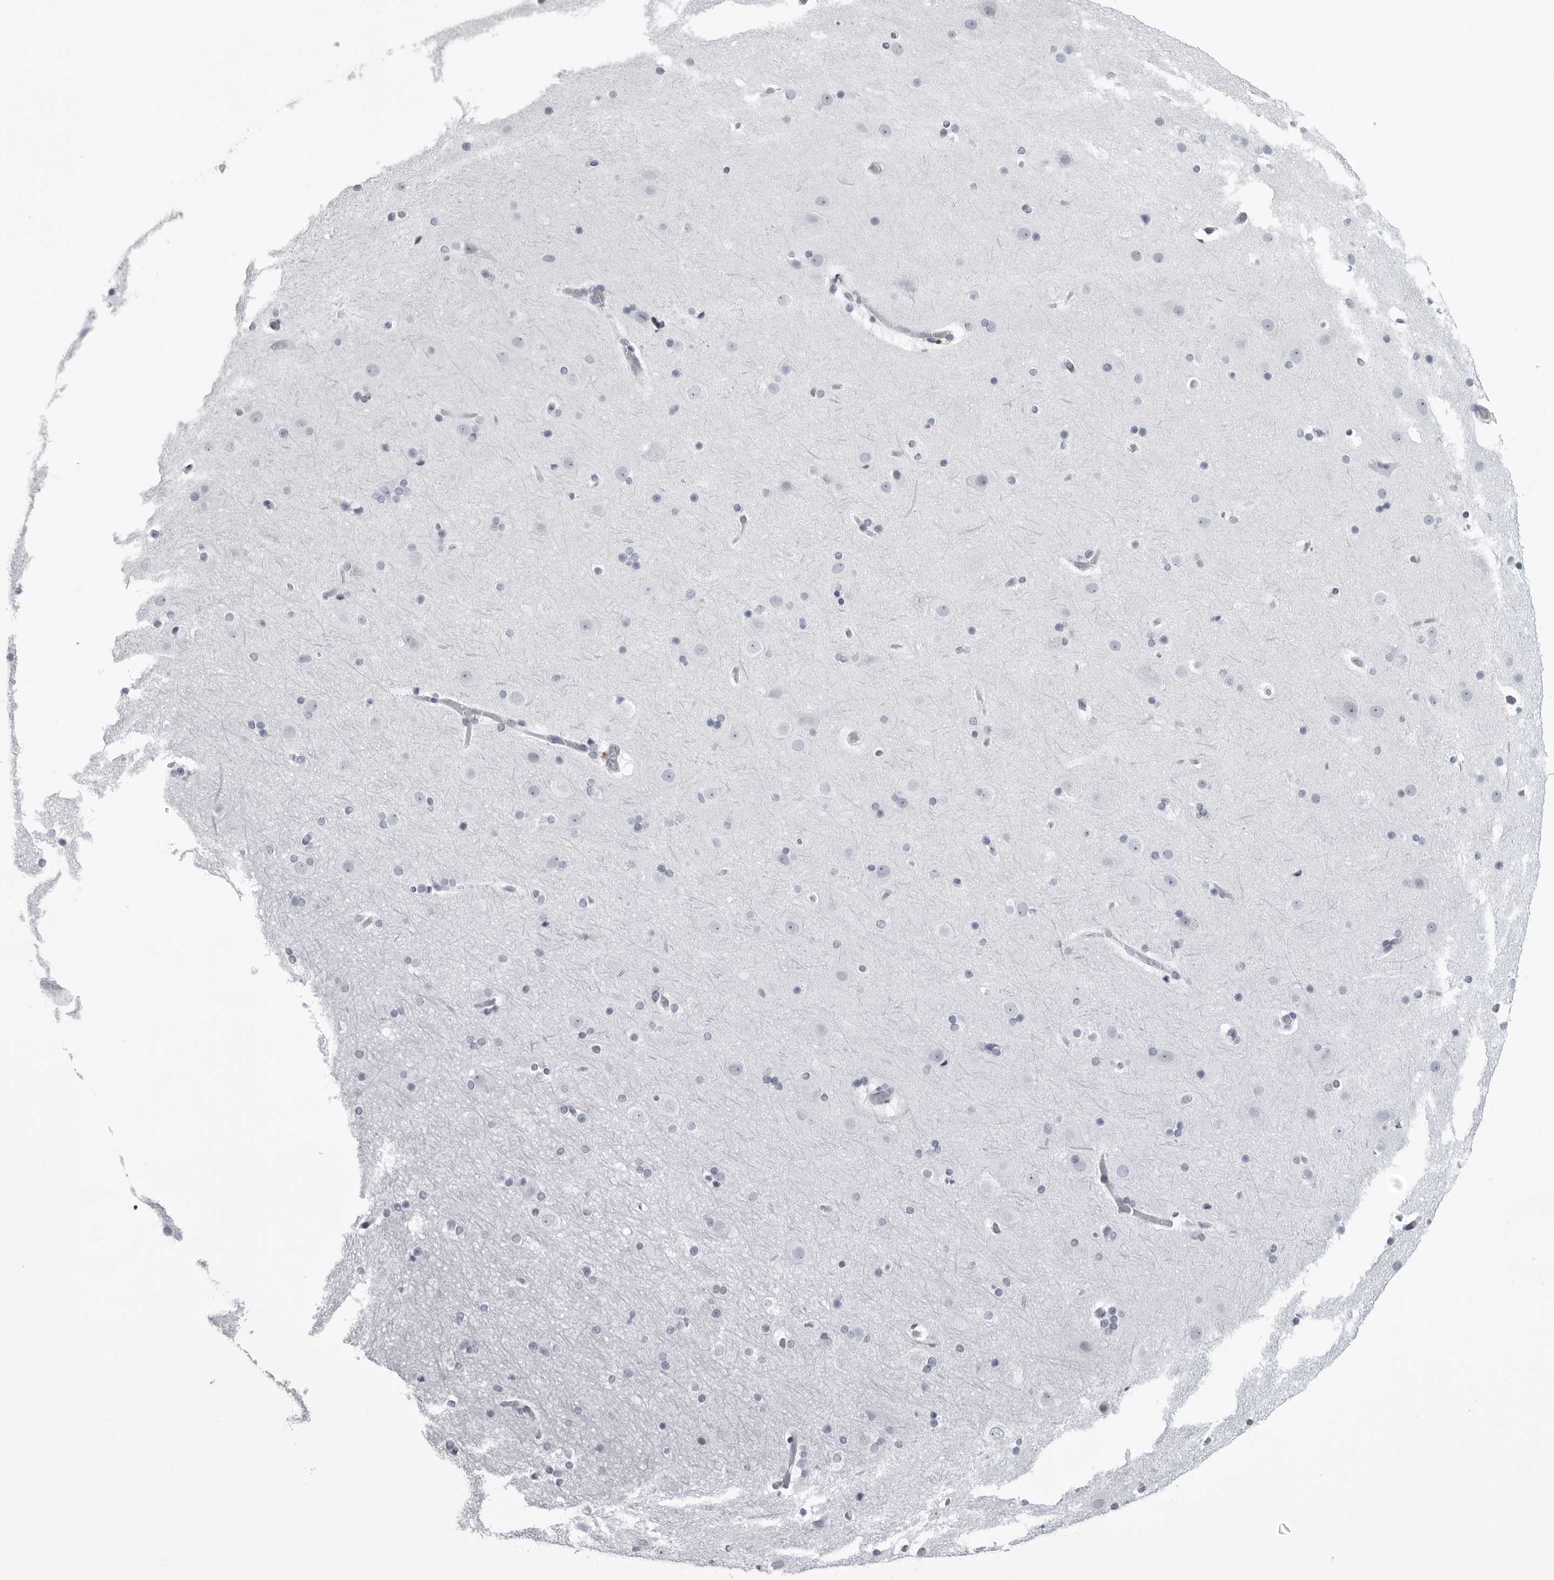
{"staining": {"intensity": "negative", "quantity": "none", "location": "none"}, "tissue": "cerebral cortex", "cell_type": "Endothelial cells", "image_type": "normal", "snomed": [{"axis": "morphology", "description": "Normal tissue, NOS"}, {"axis": "topography", "description": "Cerebral cortex"}], "caption": "Protein analysis of normal cerebral cortex demonstrates no significant staining in endothelial cells. (DAB IHC with hematoxylin counter stain).", "gene": "UROD", "patient": {"sex": "male", "age": 57}}